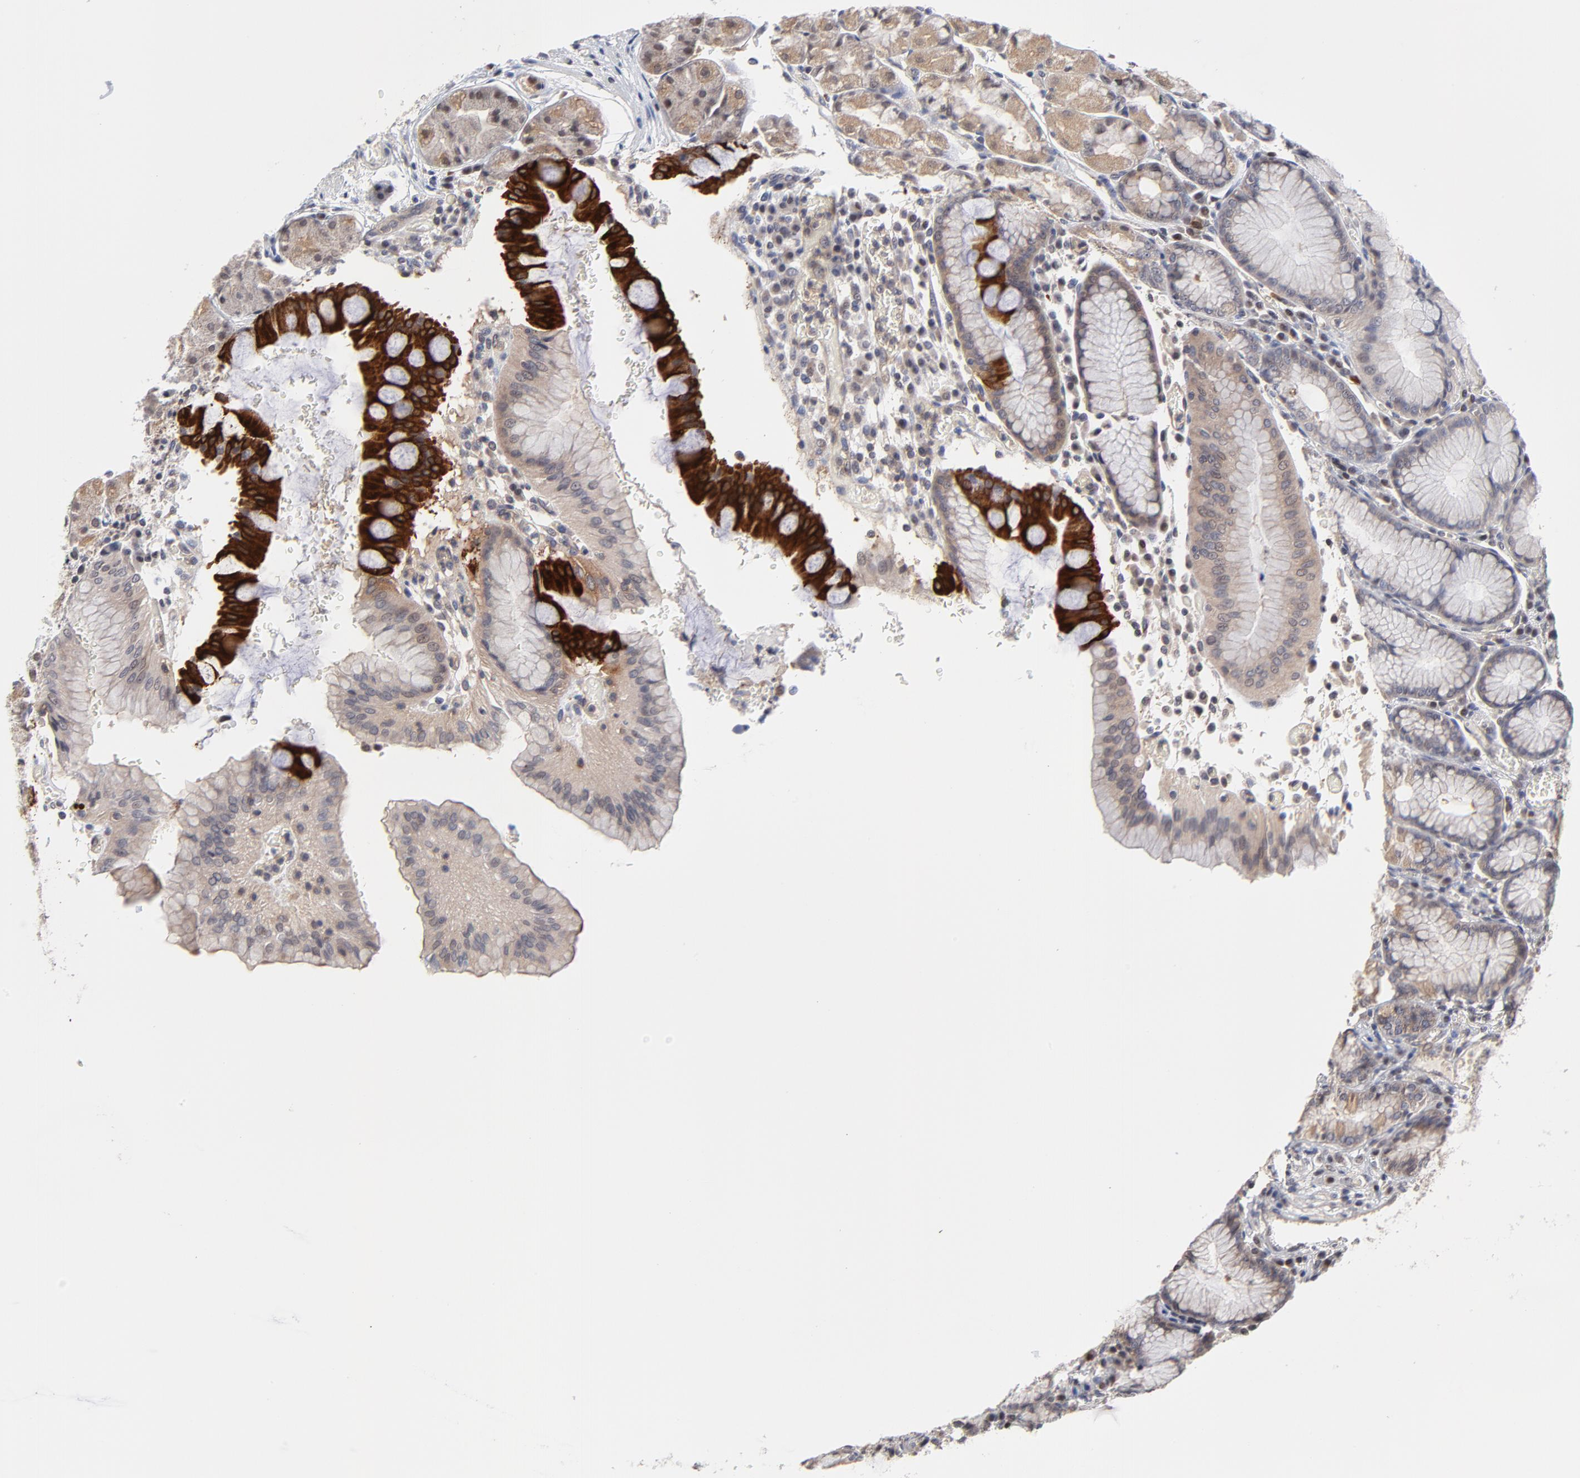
{"staining": {"intensity": "strong", "quantity": "<25%", "location": "cytoplasmic/membranous"}, "tissue": "stomach", "cell_type": "Glandular cells", "image_type": "normal", "snomed": [{"axis": "morphology", "description": "Normal tissue, NOS"}, {"axis": "topography", "description": "Stomach, lower"}], "caption": "Immunohistochemistry (DAB) staining of unremarkable human stomach shows strong cytoplasmic/membranous protein positivity in about <25% of glandular cells.", "gene": "ZNF157", "patient": {"sex": "female", "age": 73}}